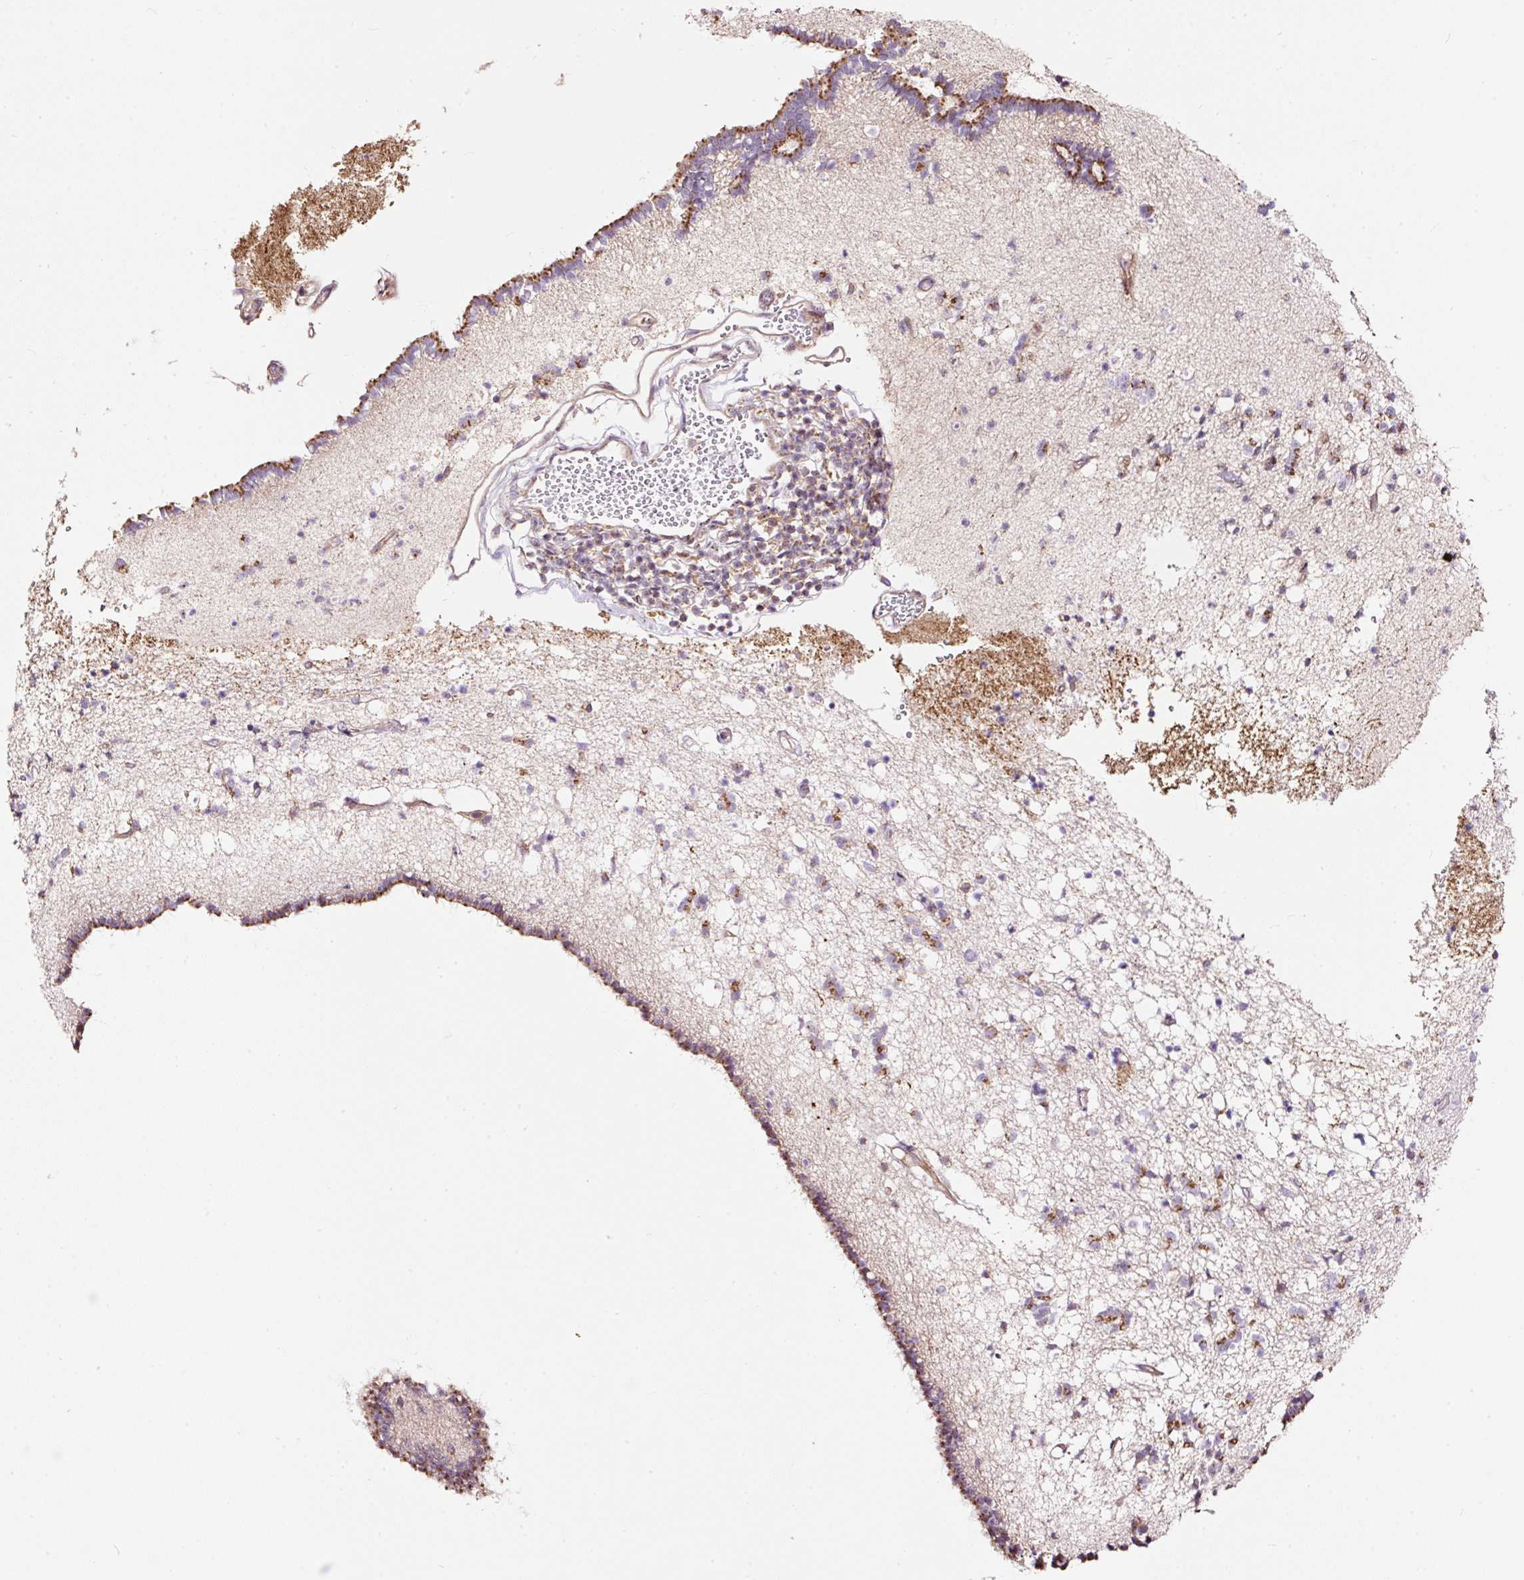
{"staining": {"intensity": "moderate", "quantity": "25%-75%", "location": "cytoplasmic/membranous"}, "tissue": "caudate", "cell_type": "Glial cells", "image_type": "normal", "snomed": [{"axis": "morphology", "description": "Normal tissue, NOS"}, {"axis": "topography", "description": "Lateral ventricle wall"}], "caption": "High-power microscopy captured an IHC image of benign caudate, revealing moderate cytoplasmic/membranous staining in approximately 25%-75% of glial cells. The staining was performed using DAB, with brown indicating positive protein expression. Nuclei are stained blue with hematoxylin.", "gene": "BOLA3", "patient": {"sex": "male", "age": 58}}